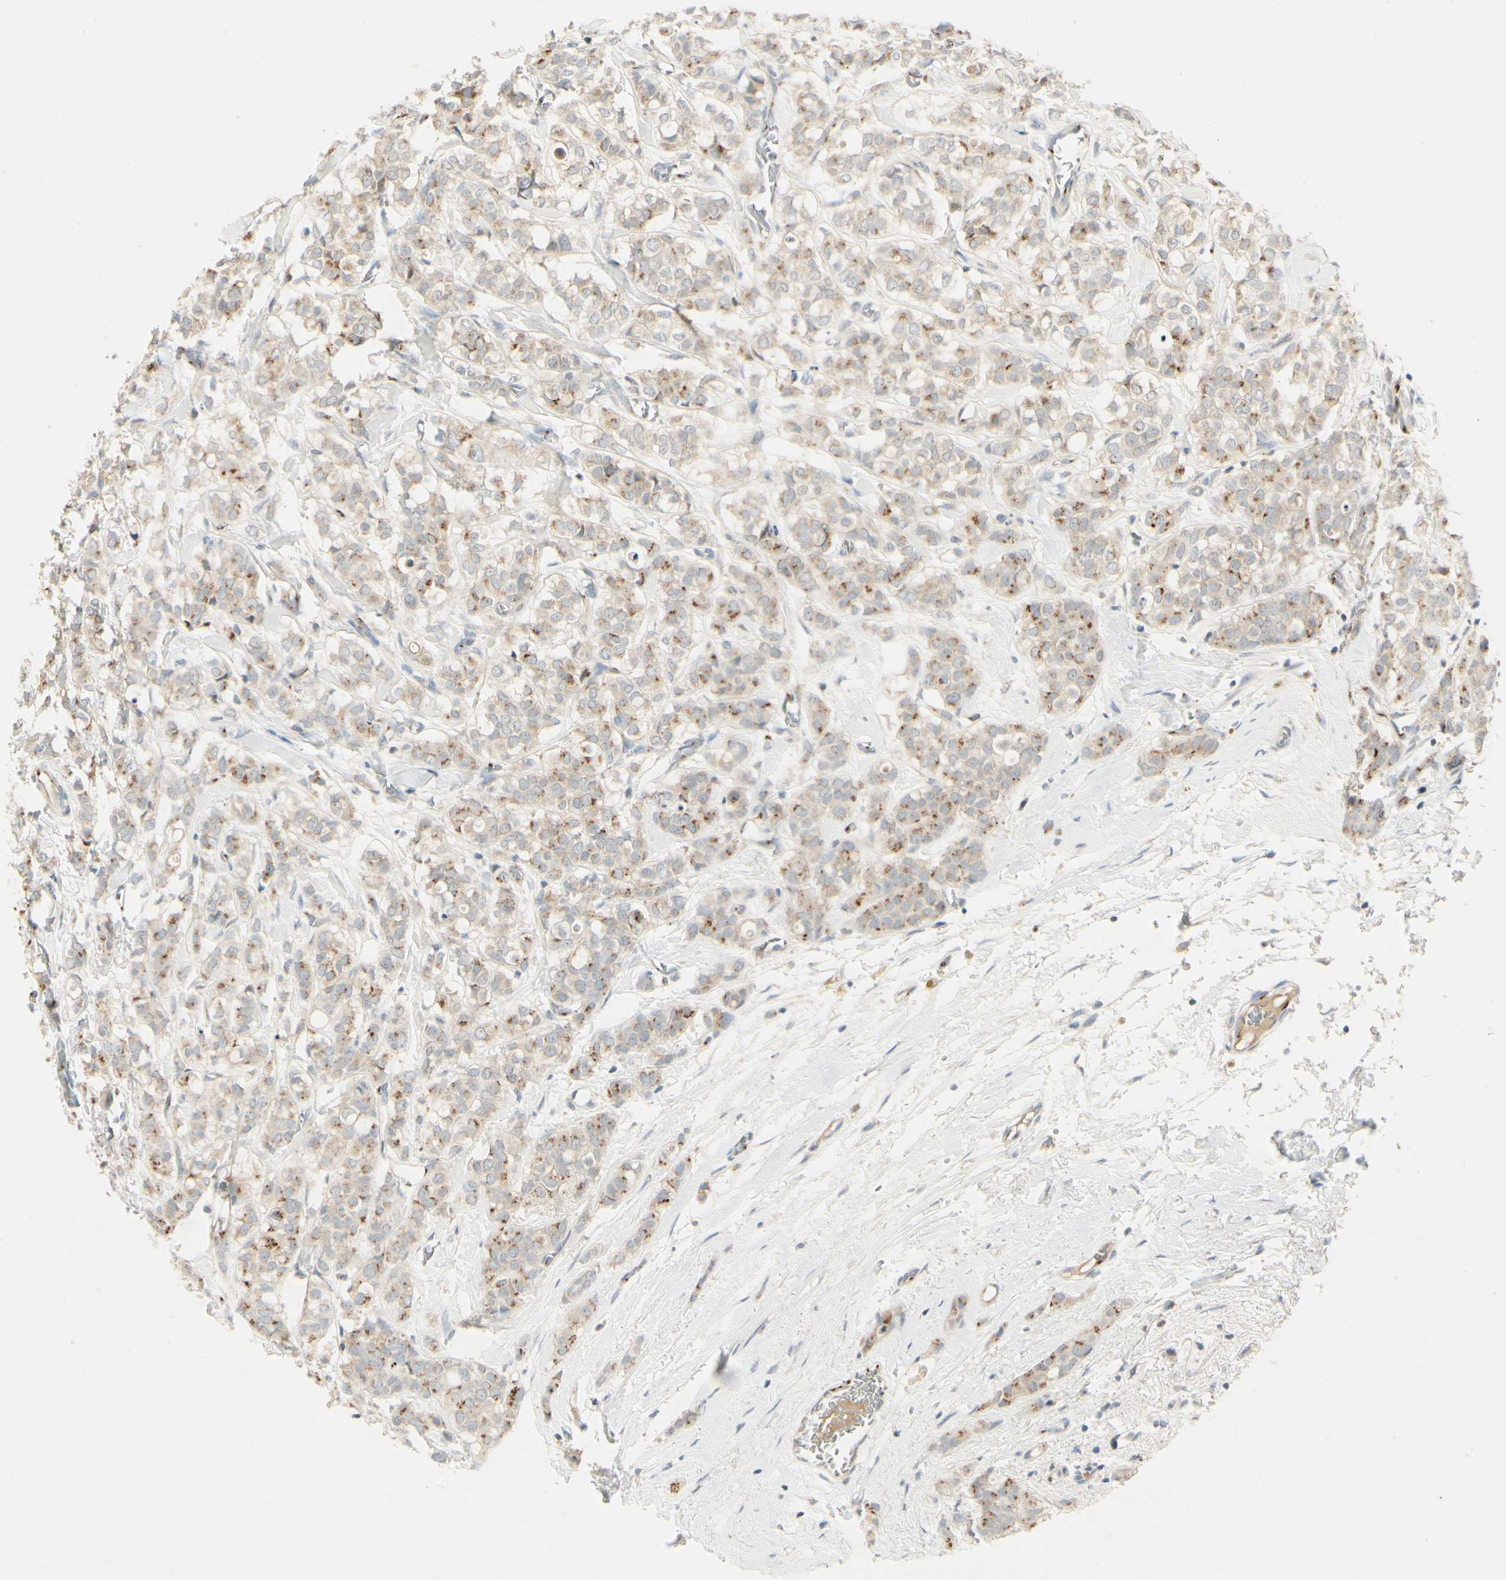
{"staining": {"intensity": "moderate", "quantity": "25%-75%", "location": "cytoplasmic/membranous"}, "tissue": "breast cancer", "cell_type": "Tumor cells", "image_type": "cancer", "snomed": [{"axis": "morphology", "description": "Lobular carcinoma"}, {"axis": "topography", "description": "Breast"}], "caption": "This photomicrograph displays immunohistochemistry (IHC) staining of human breast lobular carcinoma, with medium moderate cytoplasmic/membranous expression in approximately 25%-75% of tumor cells.", "gene": "MANSC1", "patient": {"sex": "female", "age": 60}}